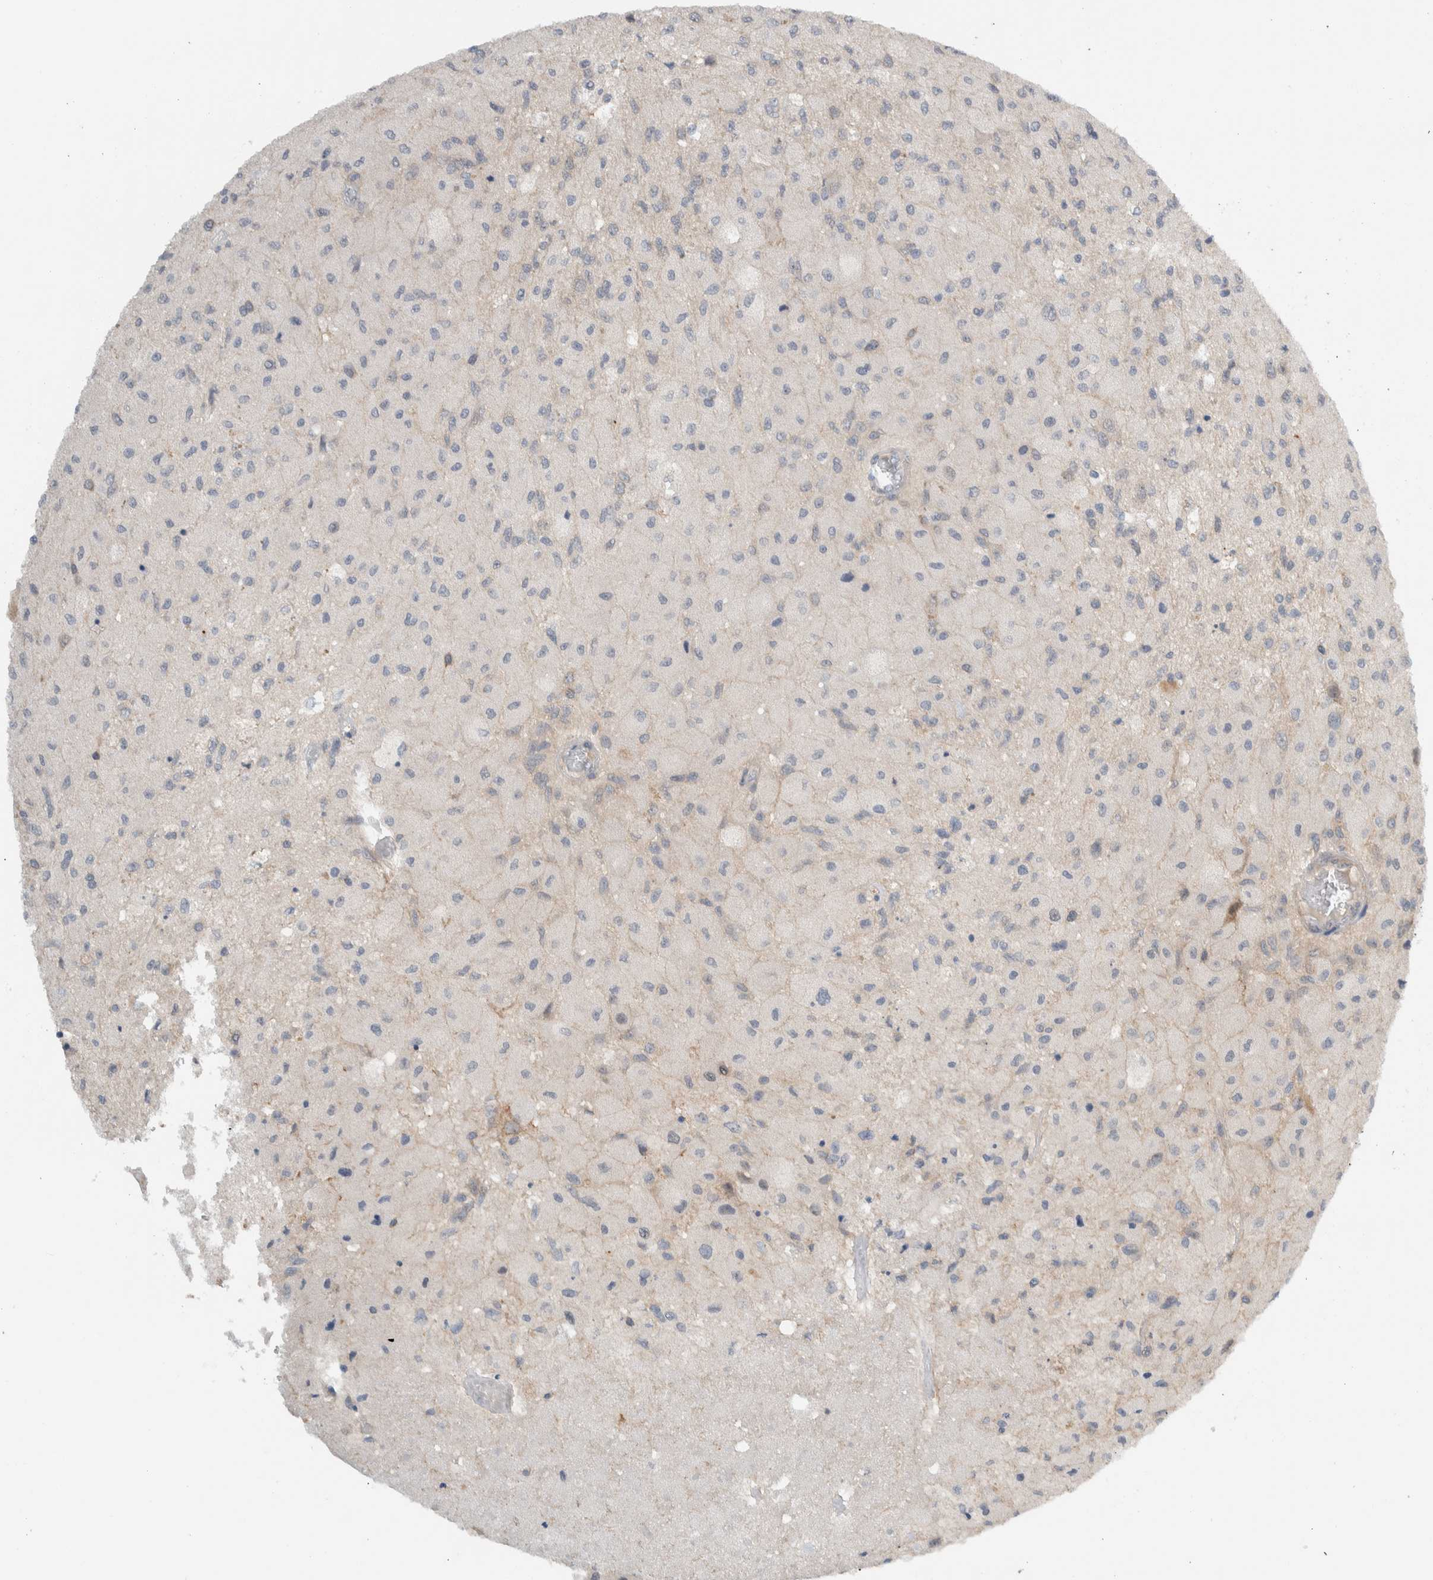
{"staining": {"intensity": "negative", "quantity": "none", "location": "none"}, "tissue": "glioma", "cell_type": "Tumor cells", "image_type": "cancer", "snomed": [{"axis": "morphology", "description": "Normal tissue, NOS"}, {"axis": "morphology", "description": "Glioma, malignant, High grade"}, {"axis": "topography", "description": "Cerebral cortex"}], "caption": "An IHC image of glioma is shown. There is no staining in tumor cells of glioma.", "gene": "MPRIP", "patient": {"sex": "male", "age": 77}}